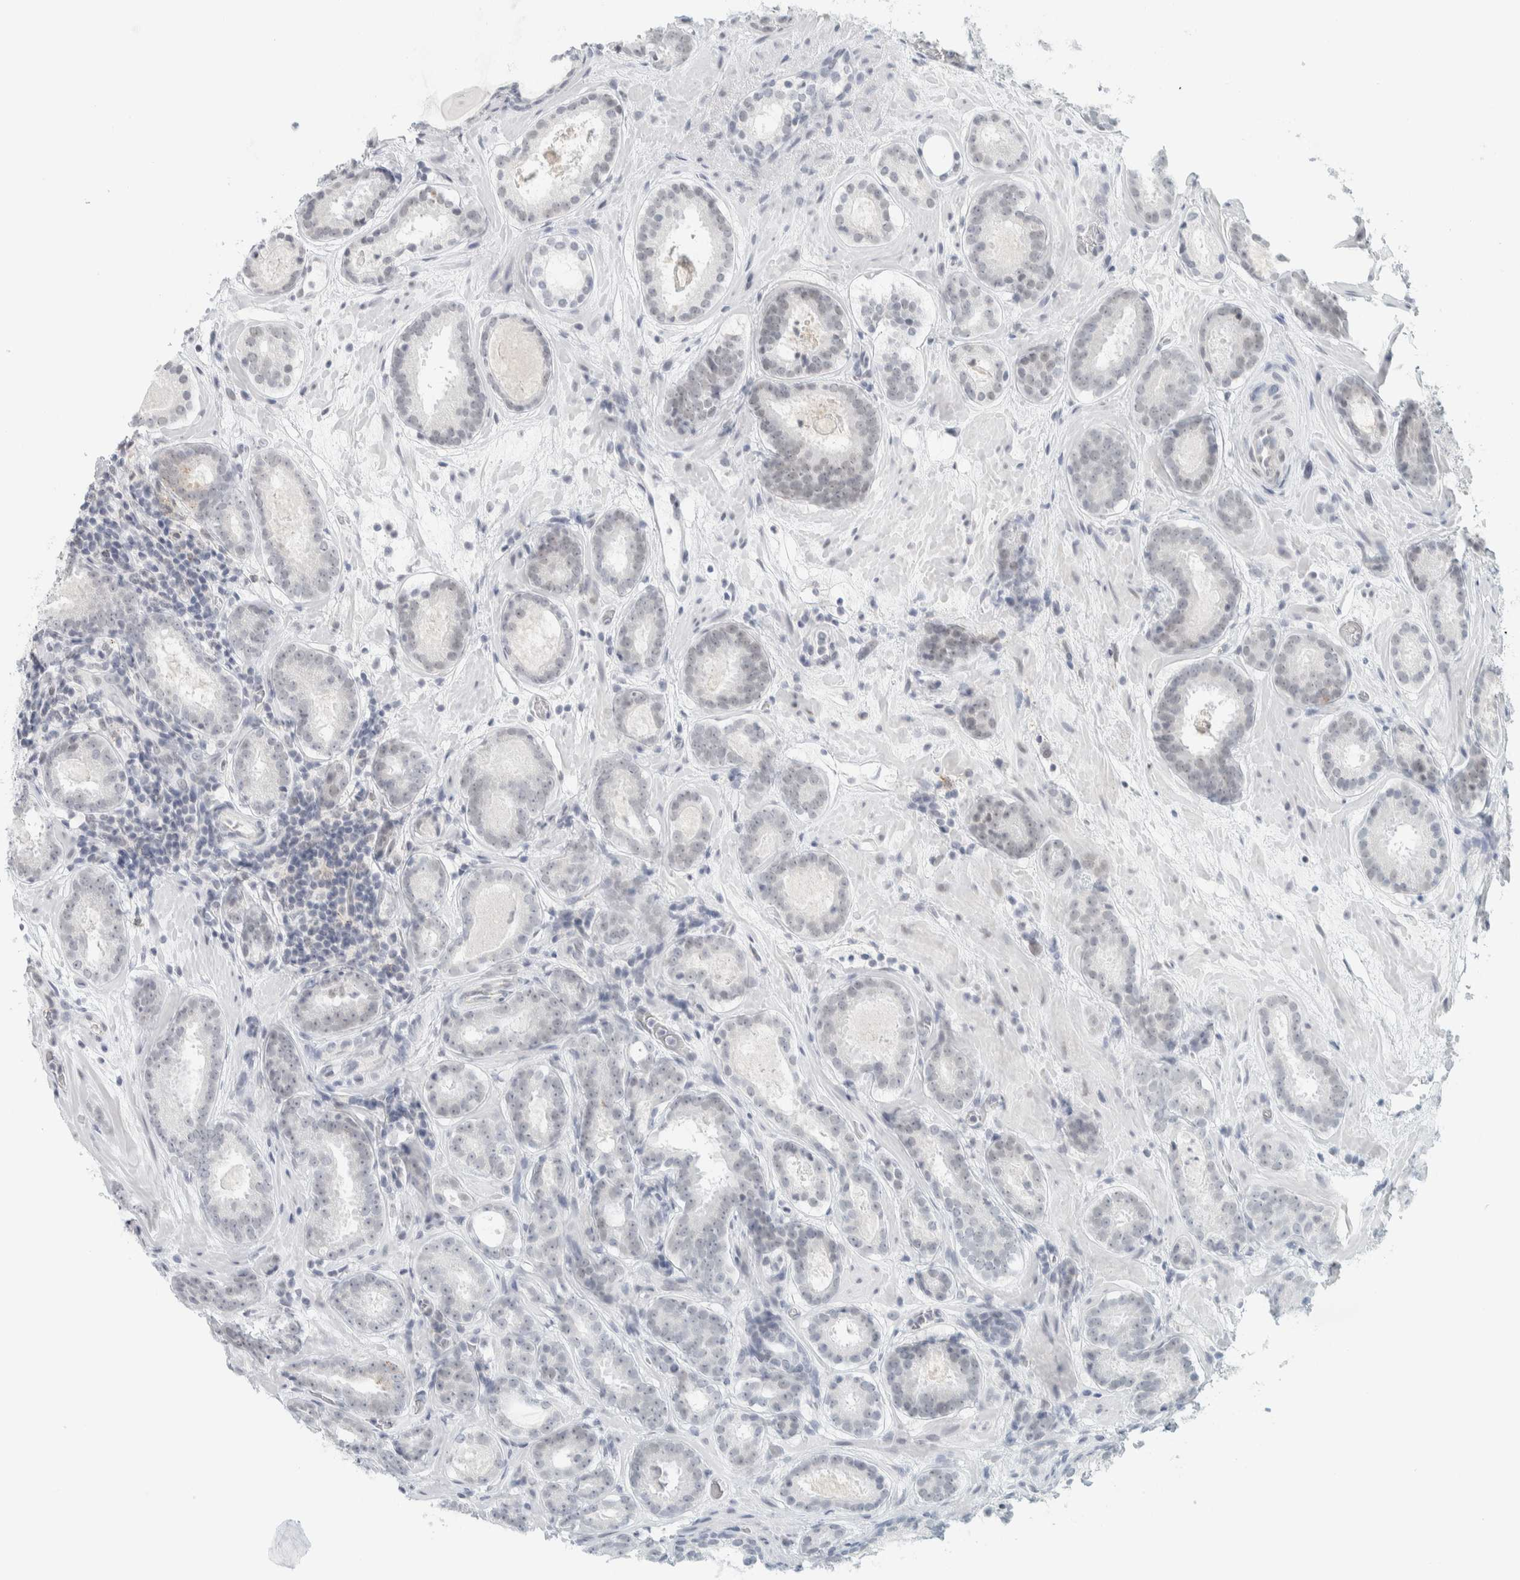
{"staining": {"intensity": "negative", "quantity": "none", "location": "none"}, "tissue": "prostate cancer", "cell_type": "Tumor cells", "image_type": "cancer", "snomed": [{"axis": "morphology", "description": "Adenocarcinoma, Low grade"}, {"axis": "topography", "description": "Prostate"}], "caption": "The histopathology image exhibits no significant positivity in tumor cells of prostate cancer (adenocarcinoma (low-grade)).", "gene": "CDH17", "patient": {"sex": "male", "age": 69}}